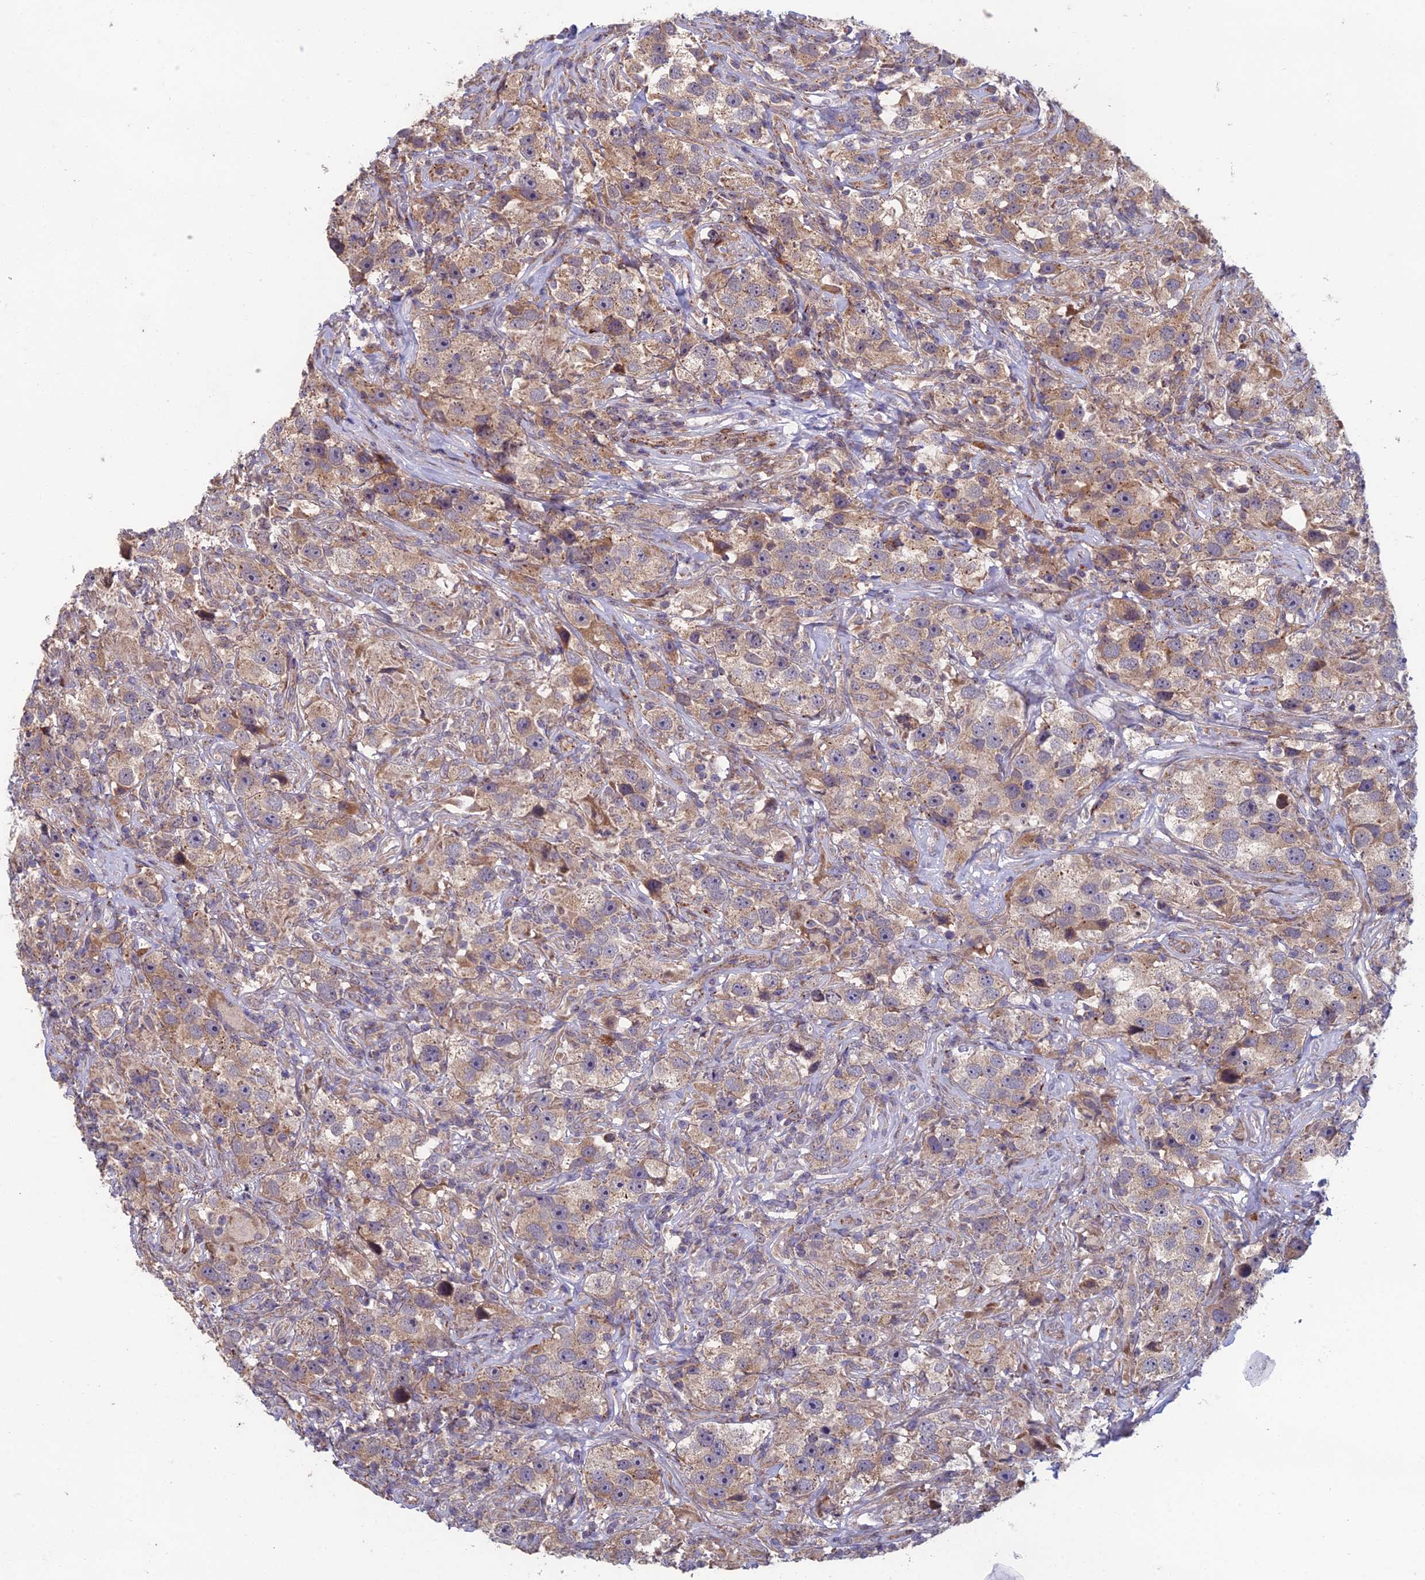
{"staining": {"intensity": "moderate", "quantity": ">75%", "location": "cytoplasmic/membranous"}, "tissue": "testis cancer", "cell_type": "Tumor cells", "image_type": "cancer", "snomed": [{"axis": "morphology", "description": "Seminoma, NOS"}, {"axis": "topography", "description": "Testis"}], "caption": "This is an image of immunohistochemistry staining of seminoma (testis), which shows moderate positivity in the cytoplasmic/membranous of tumor cells.", "gene": "FOXS1", "patient": {"sex": "male", "age": 49}}